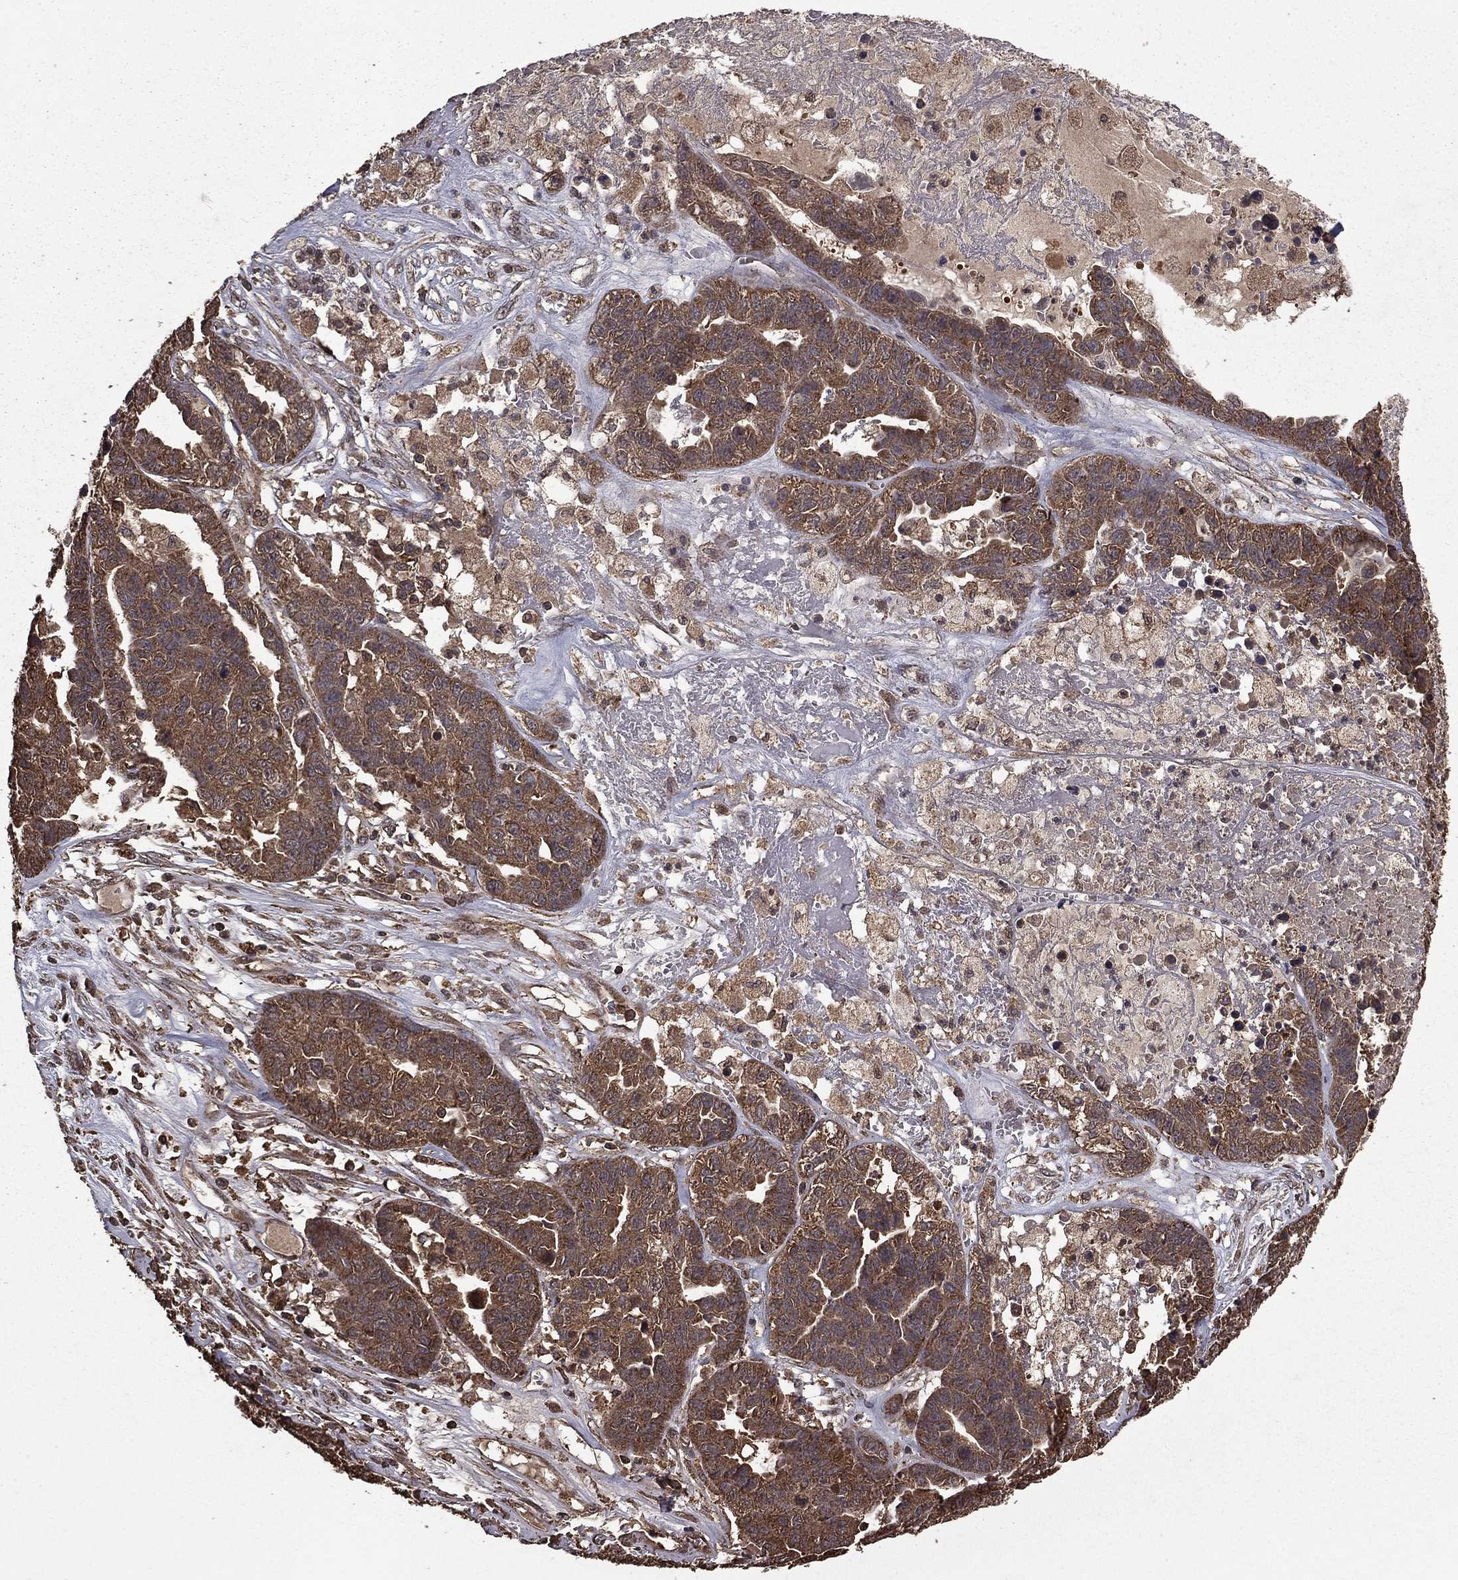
{"staining": {"intensity": "weak", "quantity": ">75%", "location": "cytoplasmic/membranous"}, "tissue": "ovarian cancer", "cell_type": "Tumor cells", "image_type": "cancer", "snomed": [{"axis": "morphology", "description": "Cystadenocarcinoma, serous, NOS"}, {"axis": "topography", "description": "Ovary"}], "caption": "Weak cytoplasmic/membranous staining is identified in approximately >75% of tumor cells in serous cystadenocarcinoma (ovarian). (brown staining indicates protein expression, while blue staining denotes nuclei).", "gene": "BIRC6", "patient": {"sex": "female", "age": 87}}